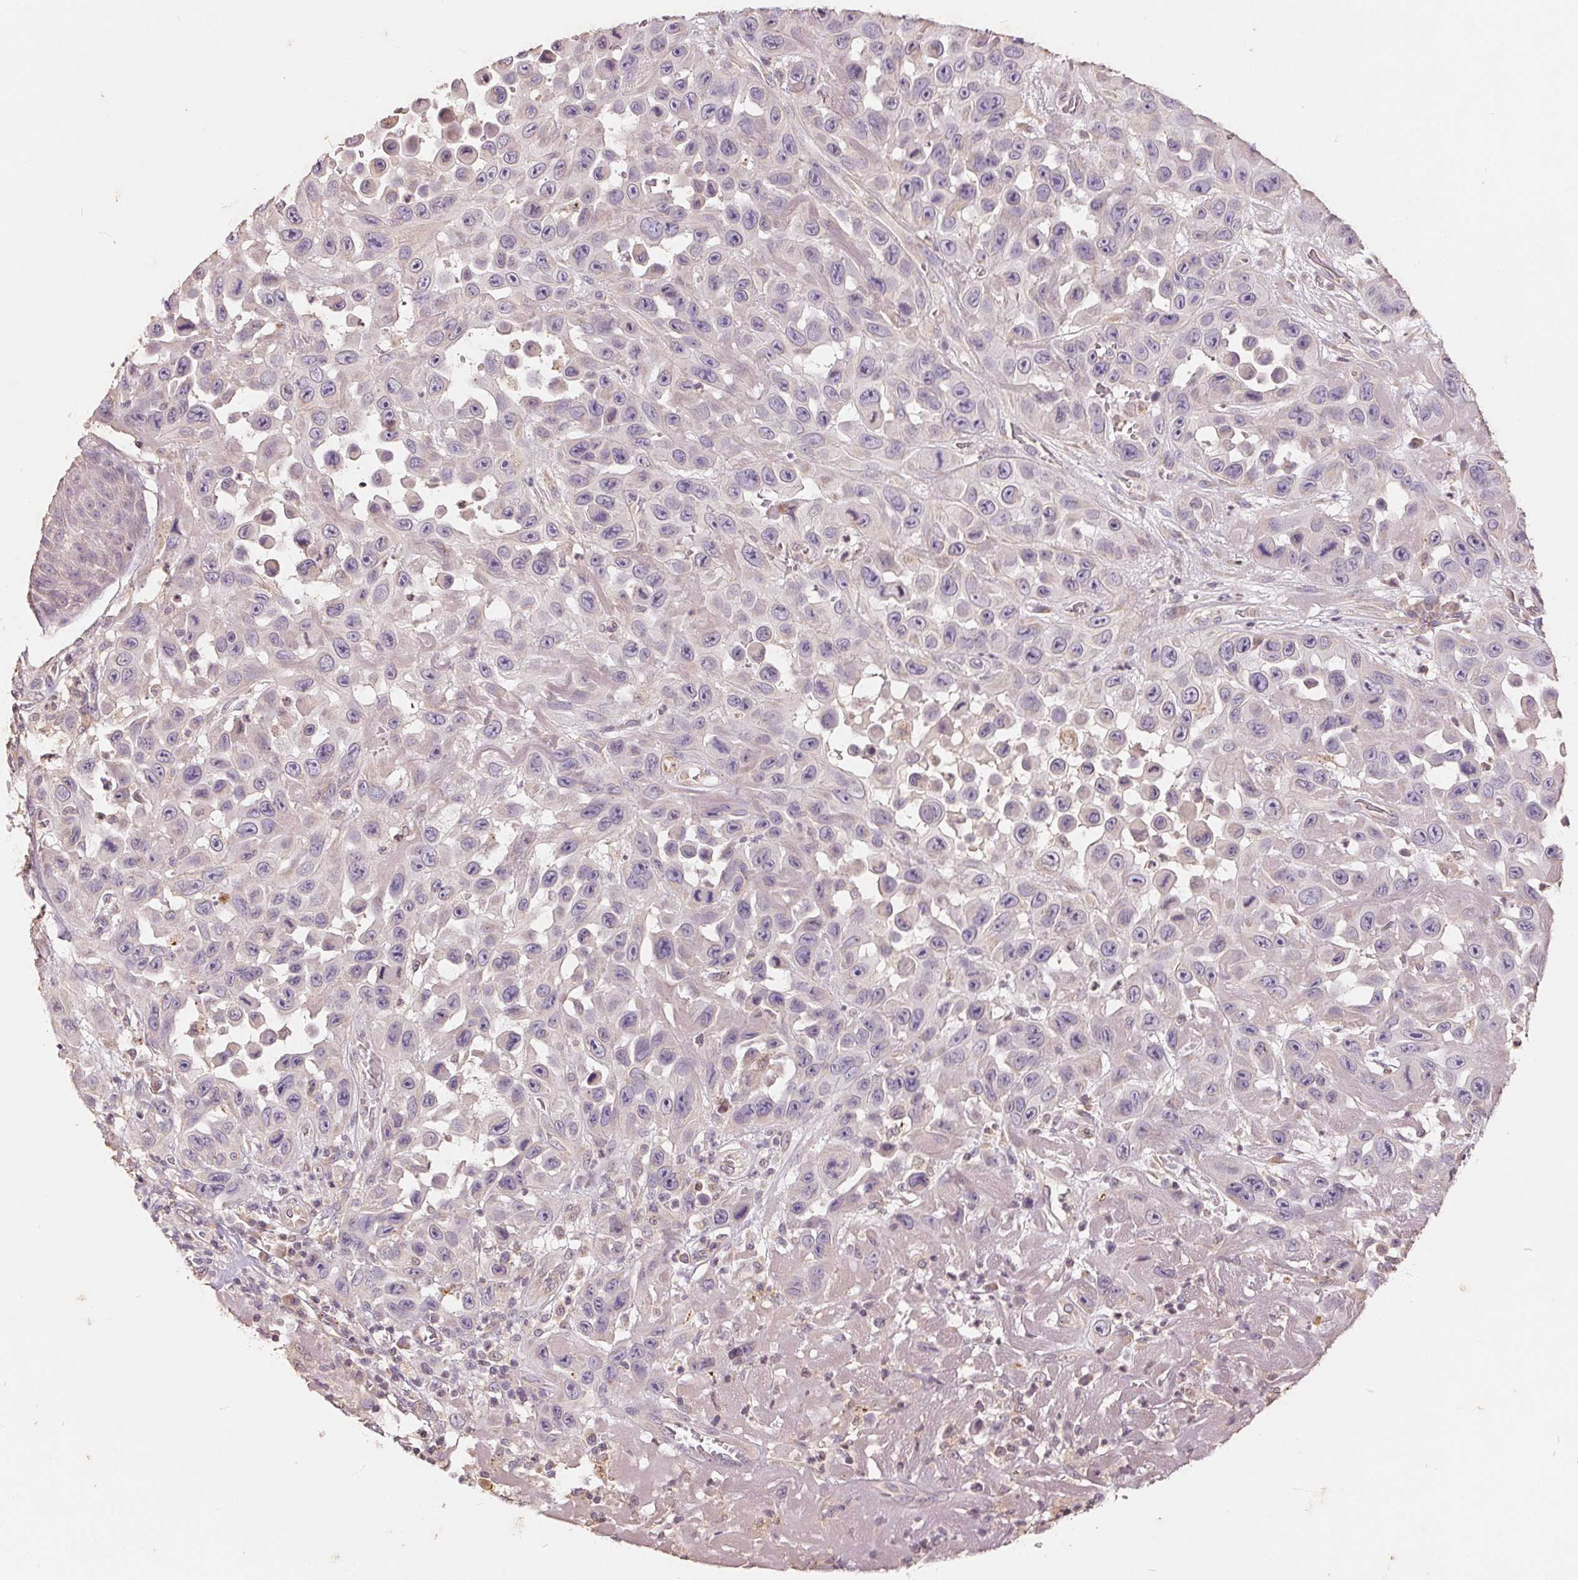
{"staining": {"intensity": "negative", "quantity": "none", "location": "none"}, "tissue": "skin cancer", "cell_type": "Tumor cells", "image_type": "cancer", "snomed": [{"axis": "morphology", "description": "Squamous cell carcinoma, NOS"}, {"axis": "topography", "description": "Skin"}], "caption": "IHC of human squamous cell carcinoma (skin) displays no staining in tumor cells. (Brightfield microscopy of DAB immunohistochemistry at high magnification).", "gene": "CDIPT", "patient": {"sex": "male", "age": 81}}